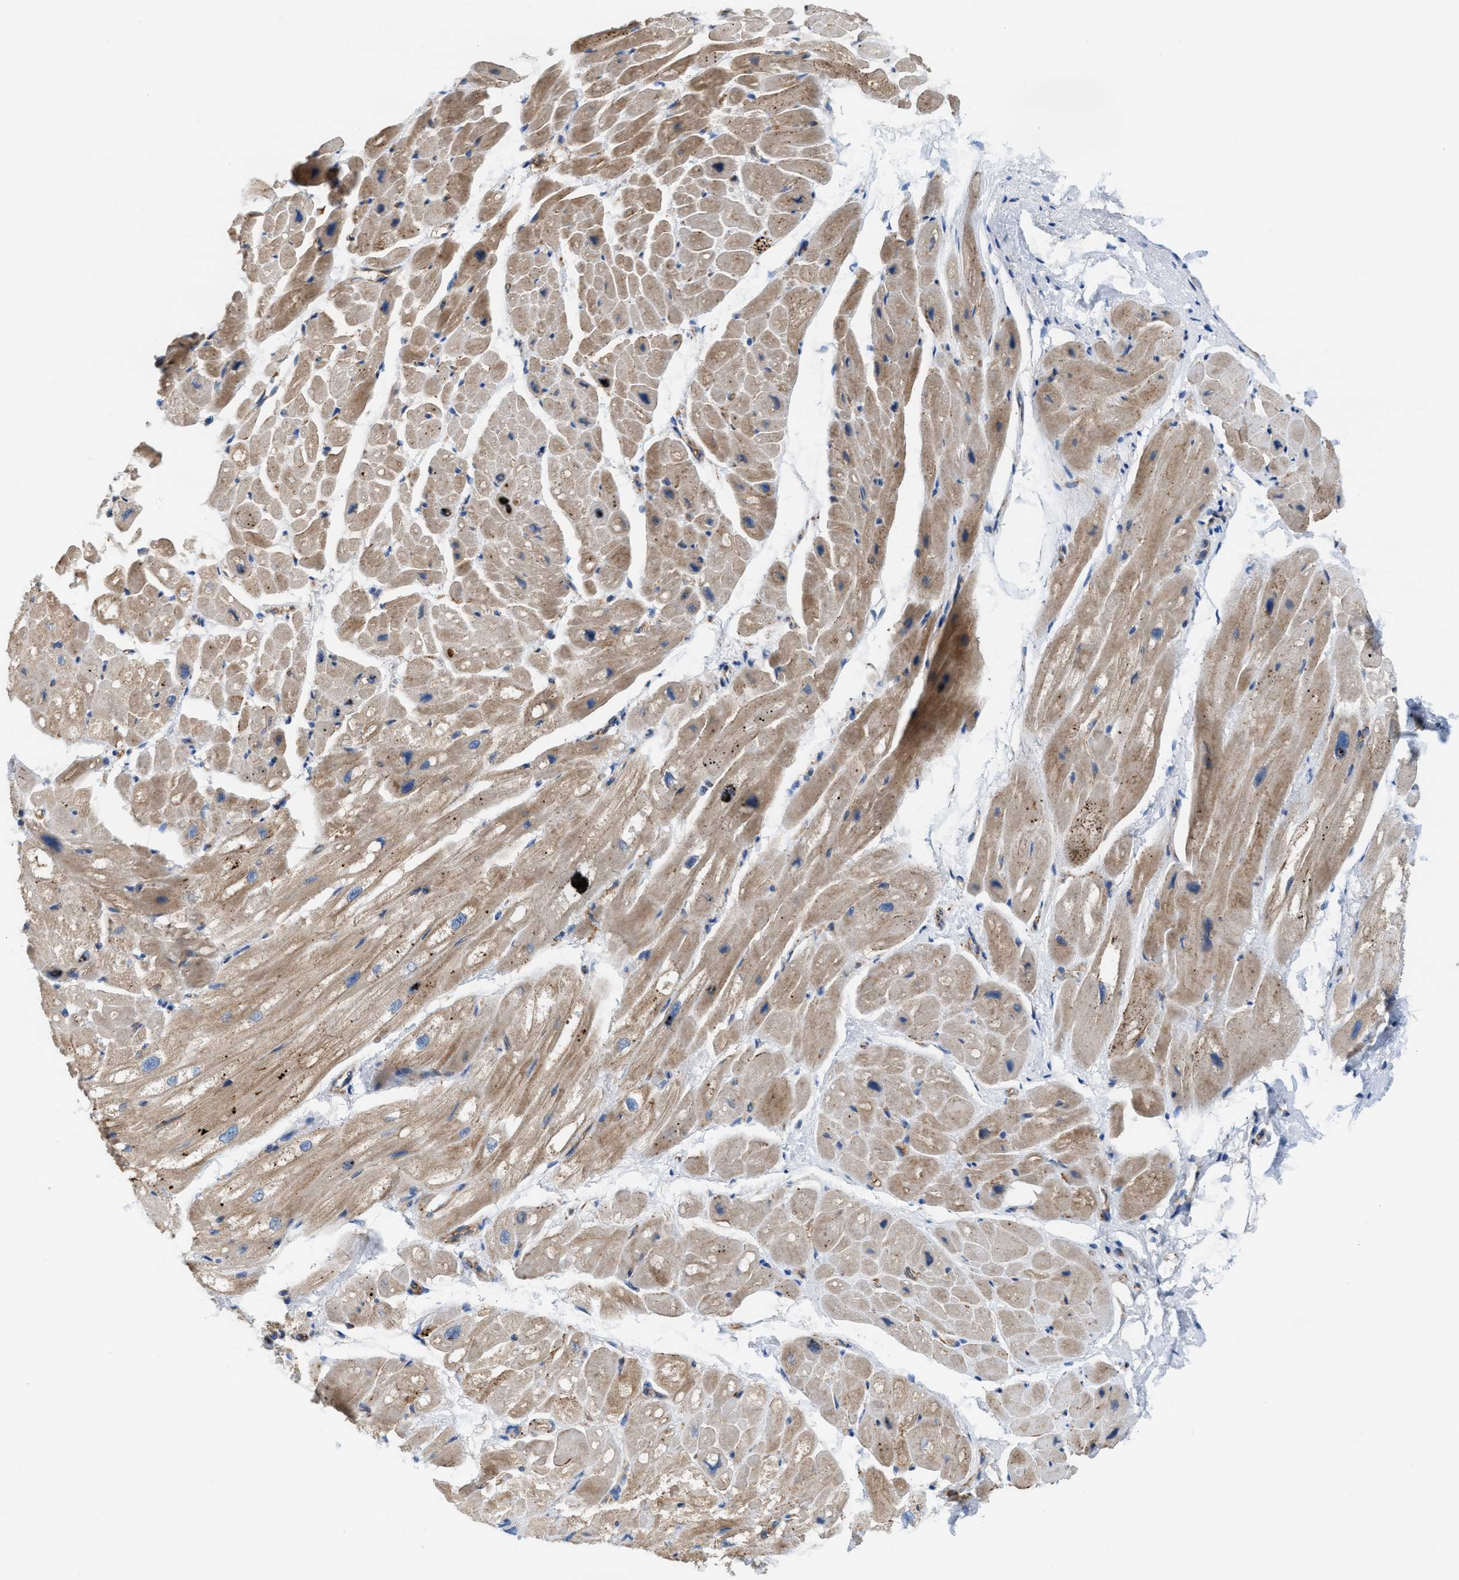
{"staining": {"intensity": "moderate", "quantity": ">75%", "location": "cytoplasmic/membranous"}, "tissue": "heart muscle", "cell_type": "Cardiomyocytes", "image_type": "normal", "snomed": [{"axis": "morphology", "description": "Normal tissue, NOS"}, {"axis": "topography", "description": "Heart"}], "caption": "A brown stain shows moderate cytoplasmic/membranous staining of a protein in cardiomyocytes of normal human heart muscle.", "gene": "TBC1D15", "patient": {"sex": "male", "age": 49}}